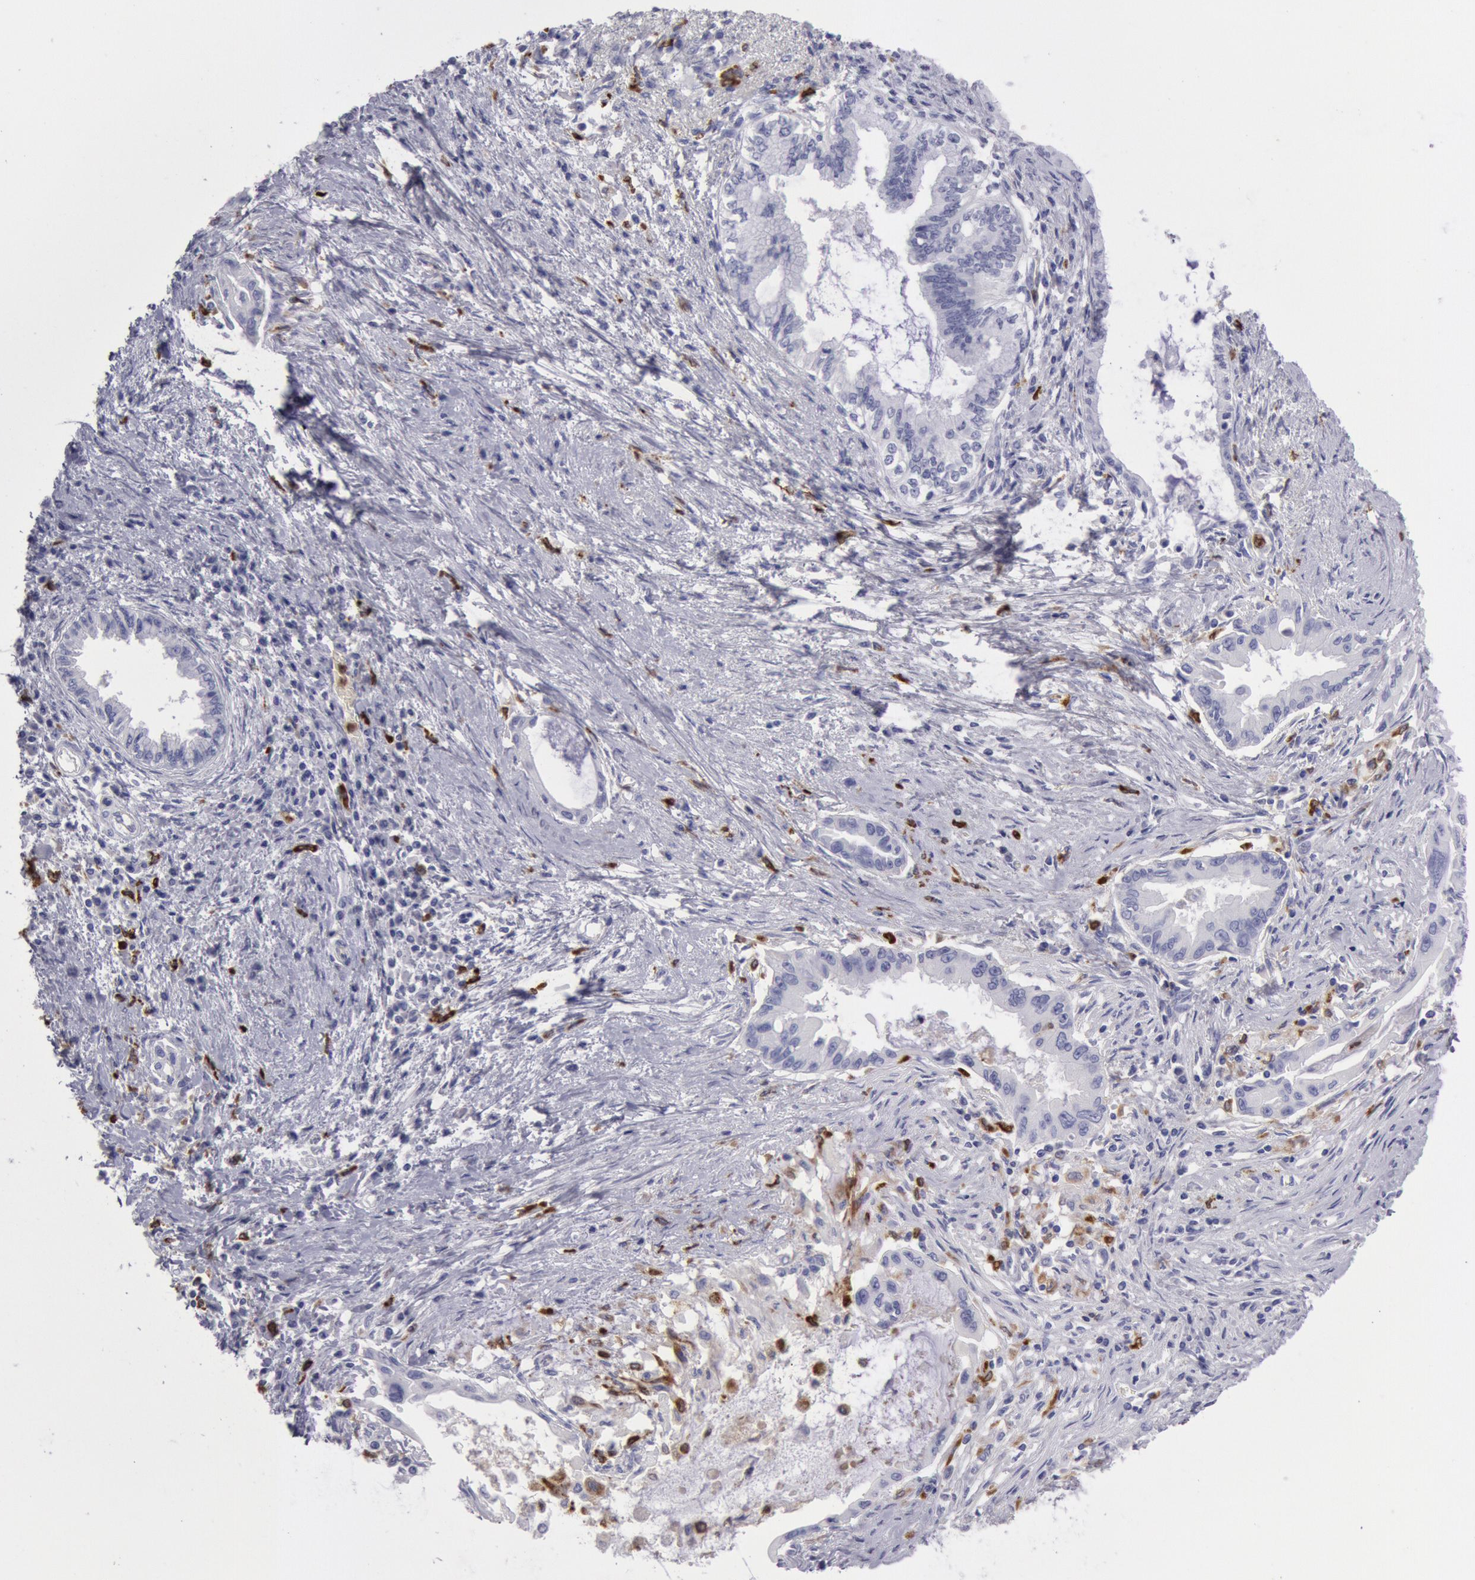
{"staining": {"intensity": "negative", "quantity": "none", "location": "none"}, "tissue": "pancreatic cancer", "cell_type": "Tumor cells", "image_type": "cancer", "snomed": [{"axis": "morphology", "description": "Adenocarcinoma, NOS"}, {"axis": "topography", "description": "Pancreas"}], "caption": "The histopathology image reveals no significant positivity in tumor cells of pancreatic cancer. The staining was performed using DAB (3,3'-diaminobenzidine) to visualize the protein expression in brown, while the nuclei were stained in blue with hematoxylin (Magnification: 20x).", "gene": "FCN1", "patient": {"sex": "female", "age": 64}}